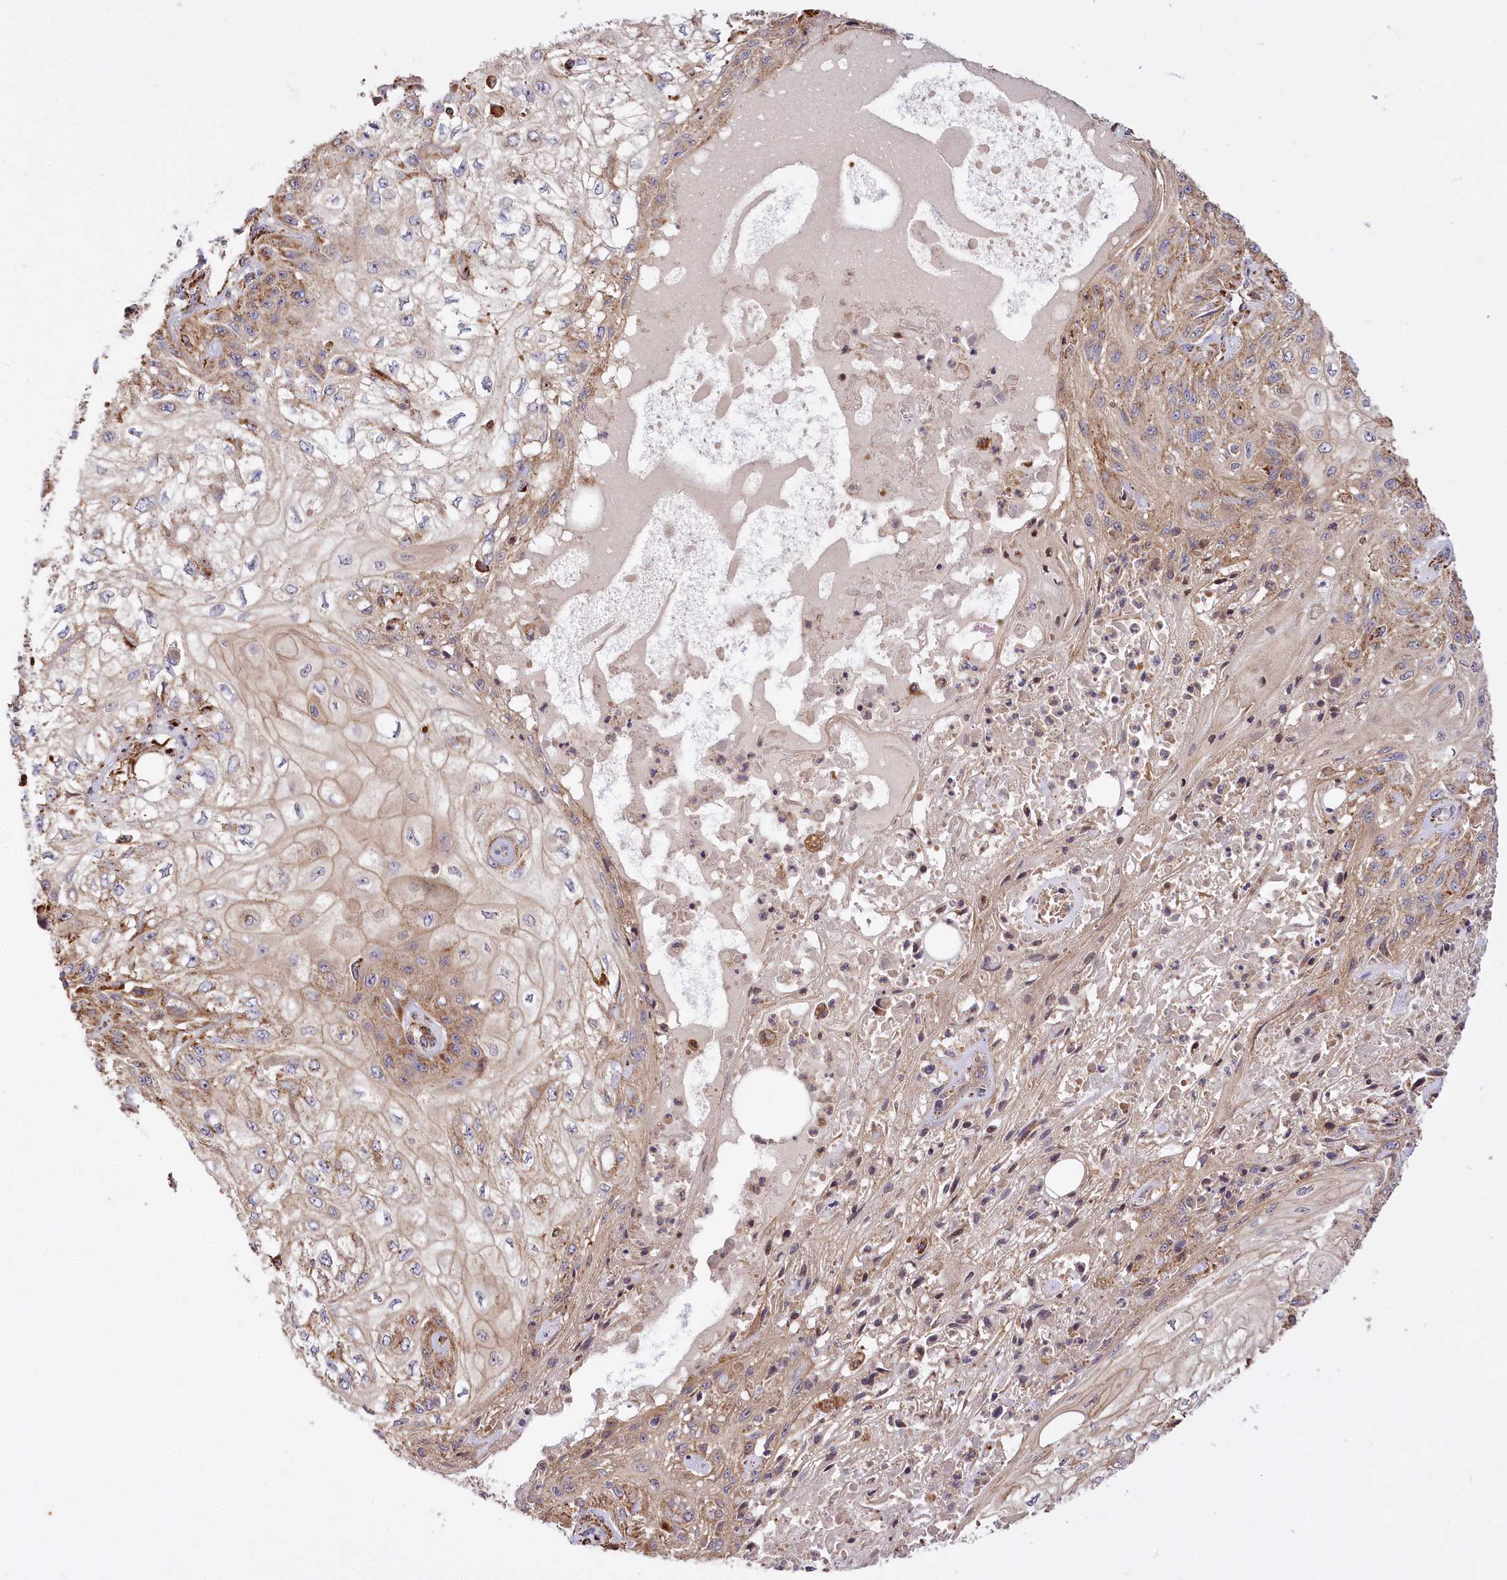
{"staining": {"intensity": "moderate", "quantity": "25%-75%", "location": "cytoplasmic/membranous"}, "tissue": "skin cancer", "cell_type": "Tumor cells", "image_type": "cancer", "snomed": [{"axis": "morphology", "description": "Squamous cell carcinoma, NOS"}, {"axis": "morphology", "description": "Squamous cell carcinoma, metastatic, NOS"}, {"axis": "topography", "description": "Skin"}, {"axis": "topography", "description": "Lymph node"}], "caption": "Immunohistochemical staining of skin cancer (squamous cell carcinoma) displays medium levels of moderate cytoplasmic/membranous protein positivity in about 25%-75% of tumor cells.", "gene": "CARD19", "patient": {"sex": "male", "age": 75}}